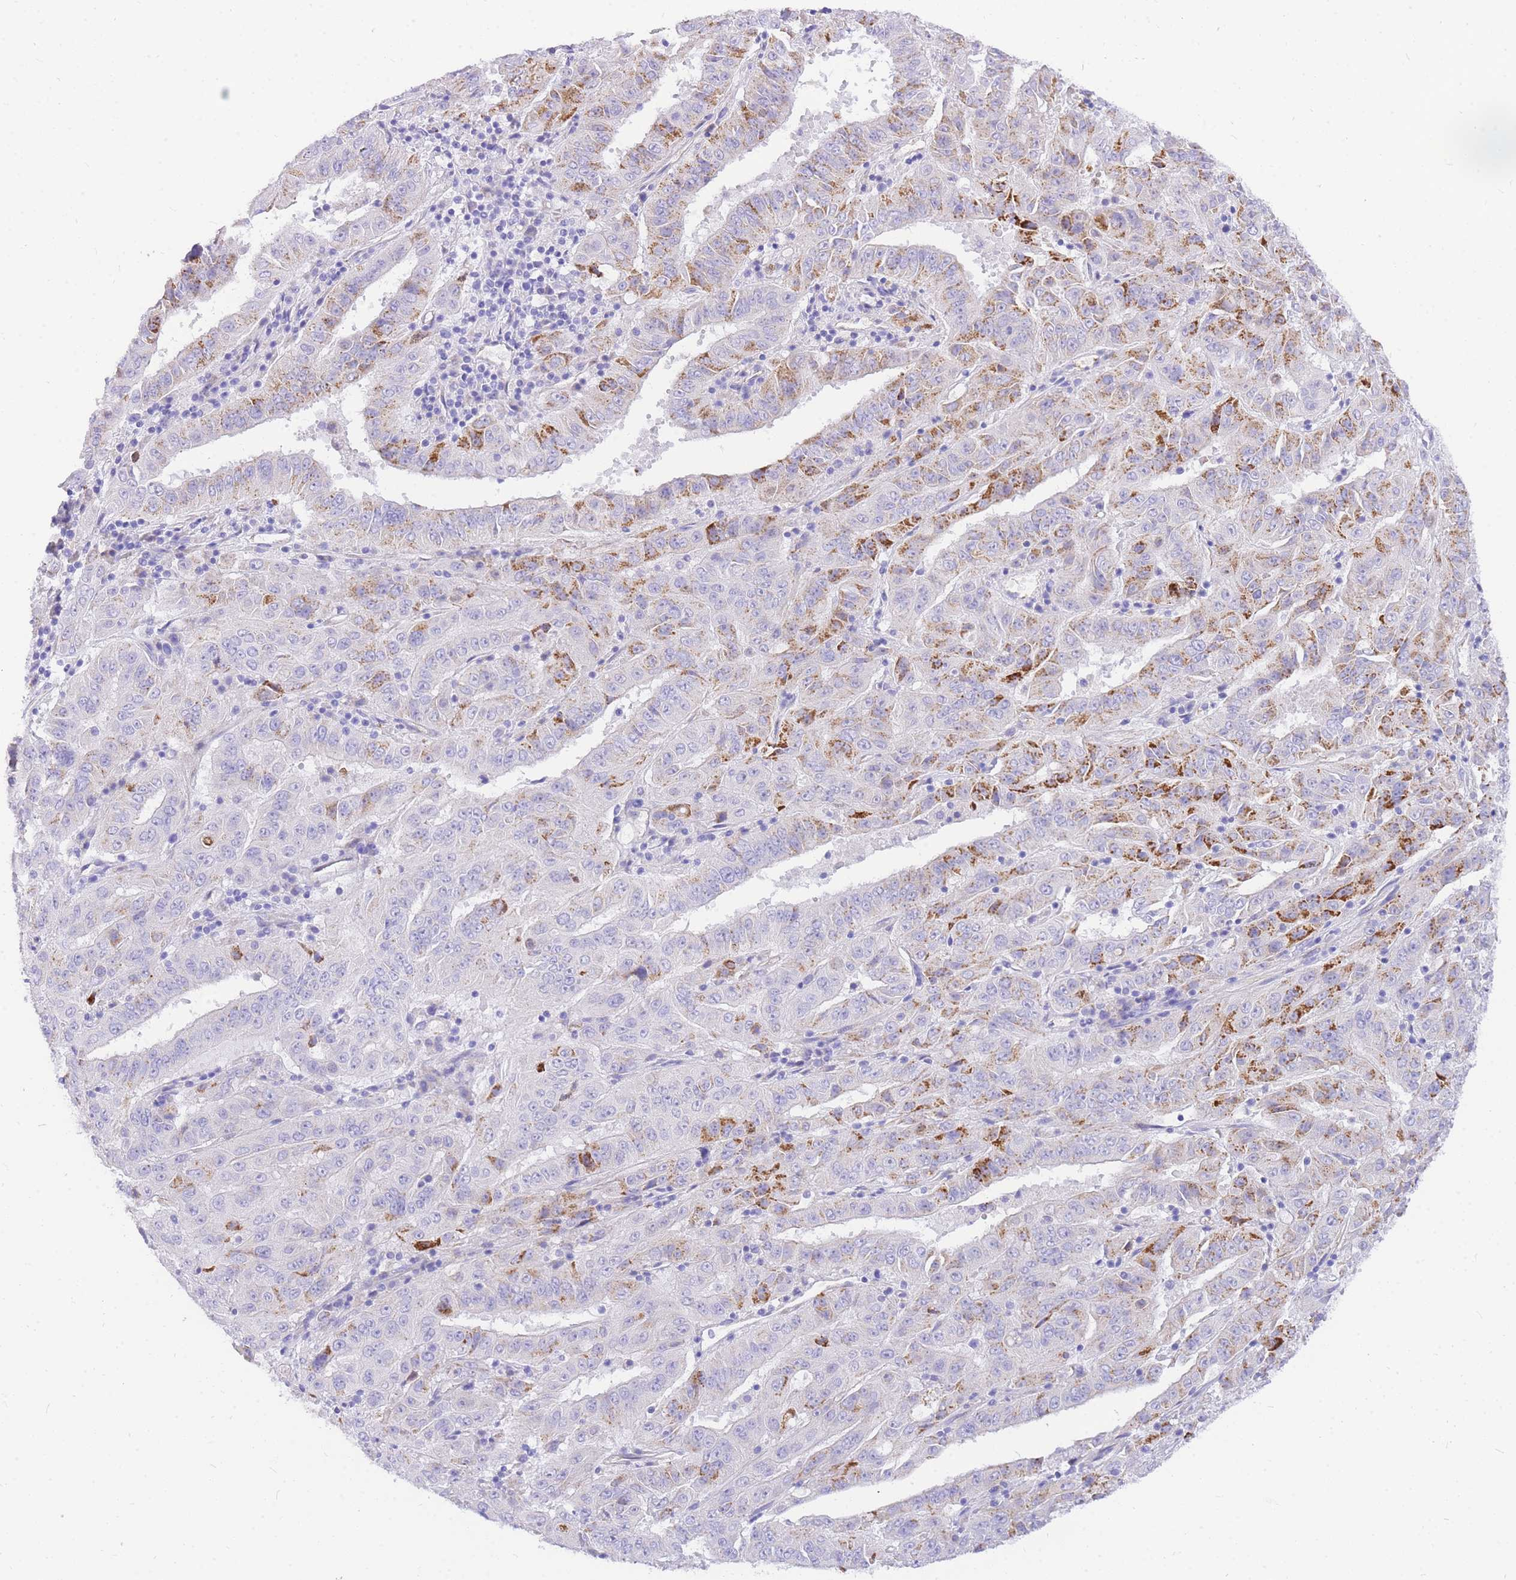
{"staining": {"intensity": "moderate", "quantity": "<25%", "location": "cytoplasmic/membranous"}, "tissue": "pancreatic cancer", "cell_type": "Tumor cells", "image_type": "cancer", "snomed": [{"axis": "morphology", "description": "Adenocarcinoma, NOS"}, {"axis": "topography", "description": "Pancreas"}], "caption": "IHC histopathology image of neoplastic tissue: human pancreatic adenocarcinoma stained using immunohistochemistry reveals low levels of moderate protein expression localized specifically in the cytoplasmic/membranous of tumor cells, appearing as a cytoplasmic/membranous brown color.", "gene": "UPK1A", "patient": {"sex": "male", "age": 63}}